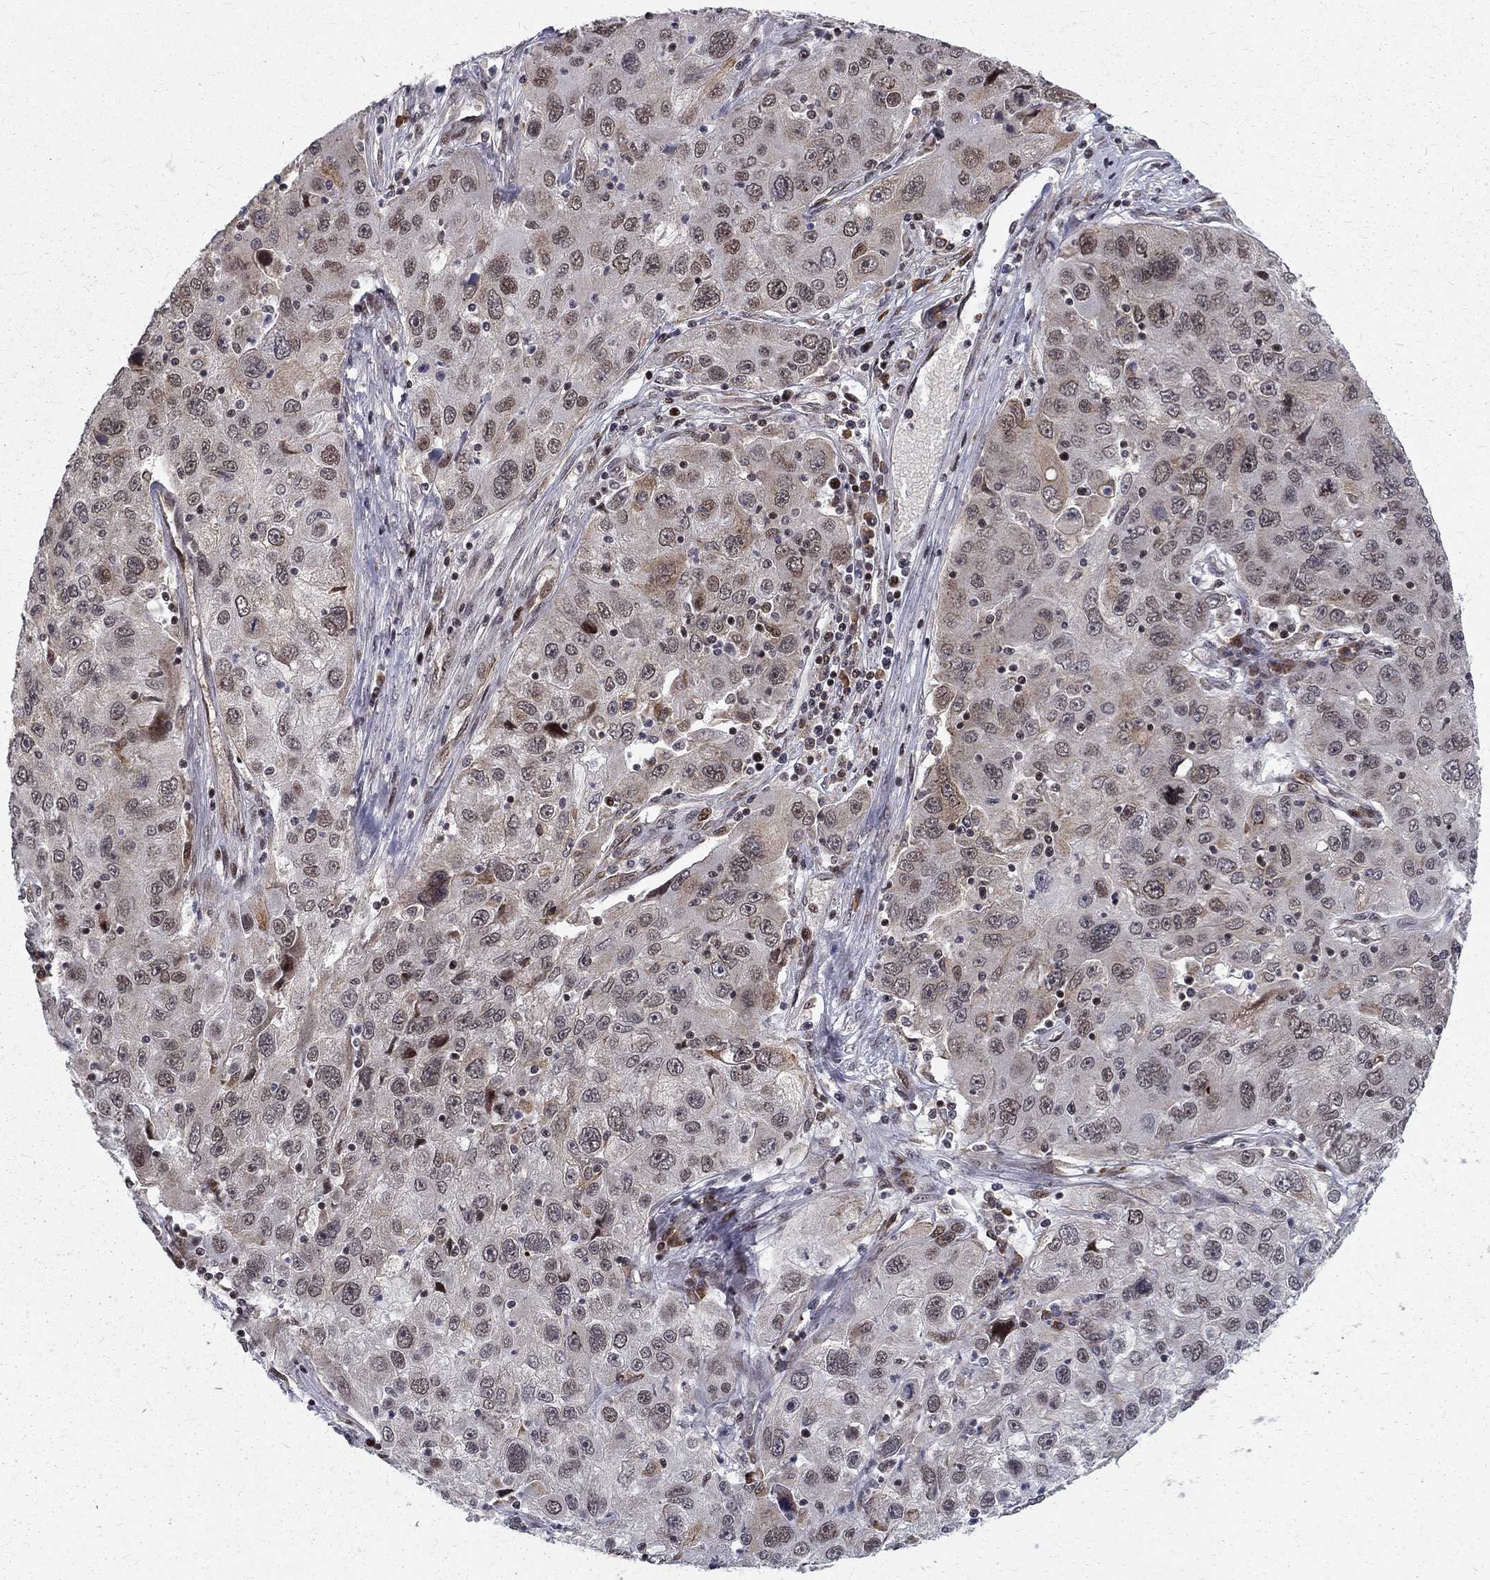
{"staining": {"intensity": "moderate", "quantity": "<25%", "location": "cytoplasmic/membranous,nuclear"}, "tissue": "stomach cancer", "cell_type": "Tumor cells", "image_type": "cancer", "snomed": [{"axis": "morphology", "description": "Adenocarcinoma, NOS"}, {"axis": "topography", "description": "Stomach"}], "caption": "Protein expression analysis of stomach cancer (adenocarcinoma) exhibits moderate cytoplasmic/membranous and nuclear staining in approximately <25% of tumor cells.", "gene": "TCEAL1", "patient": {"sex": "male", "age": 56}}